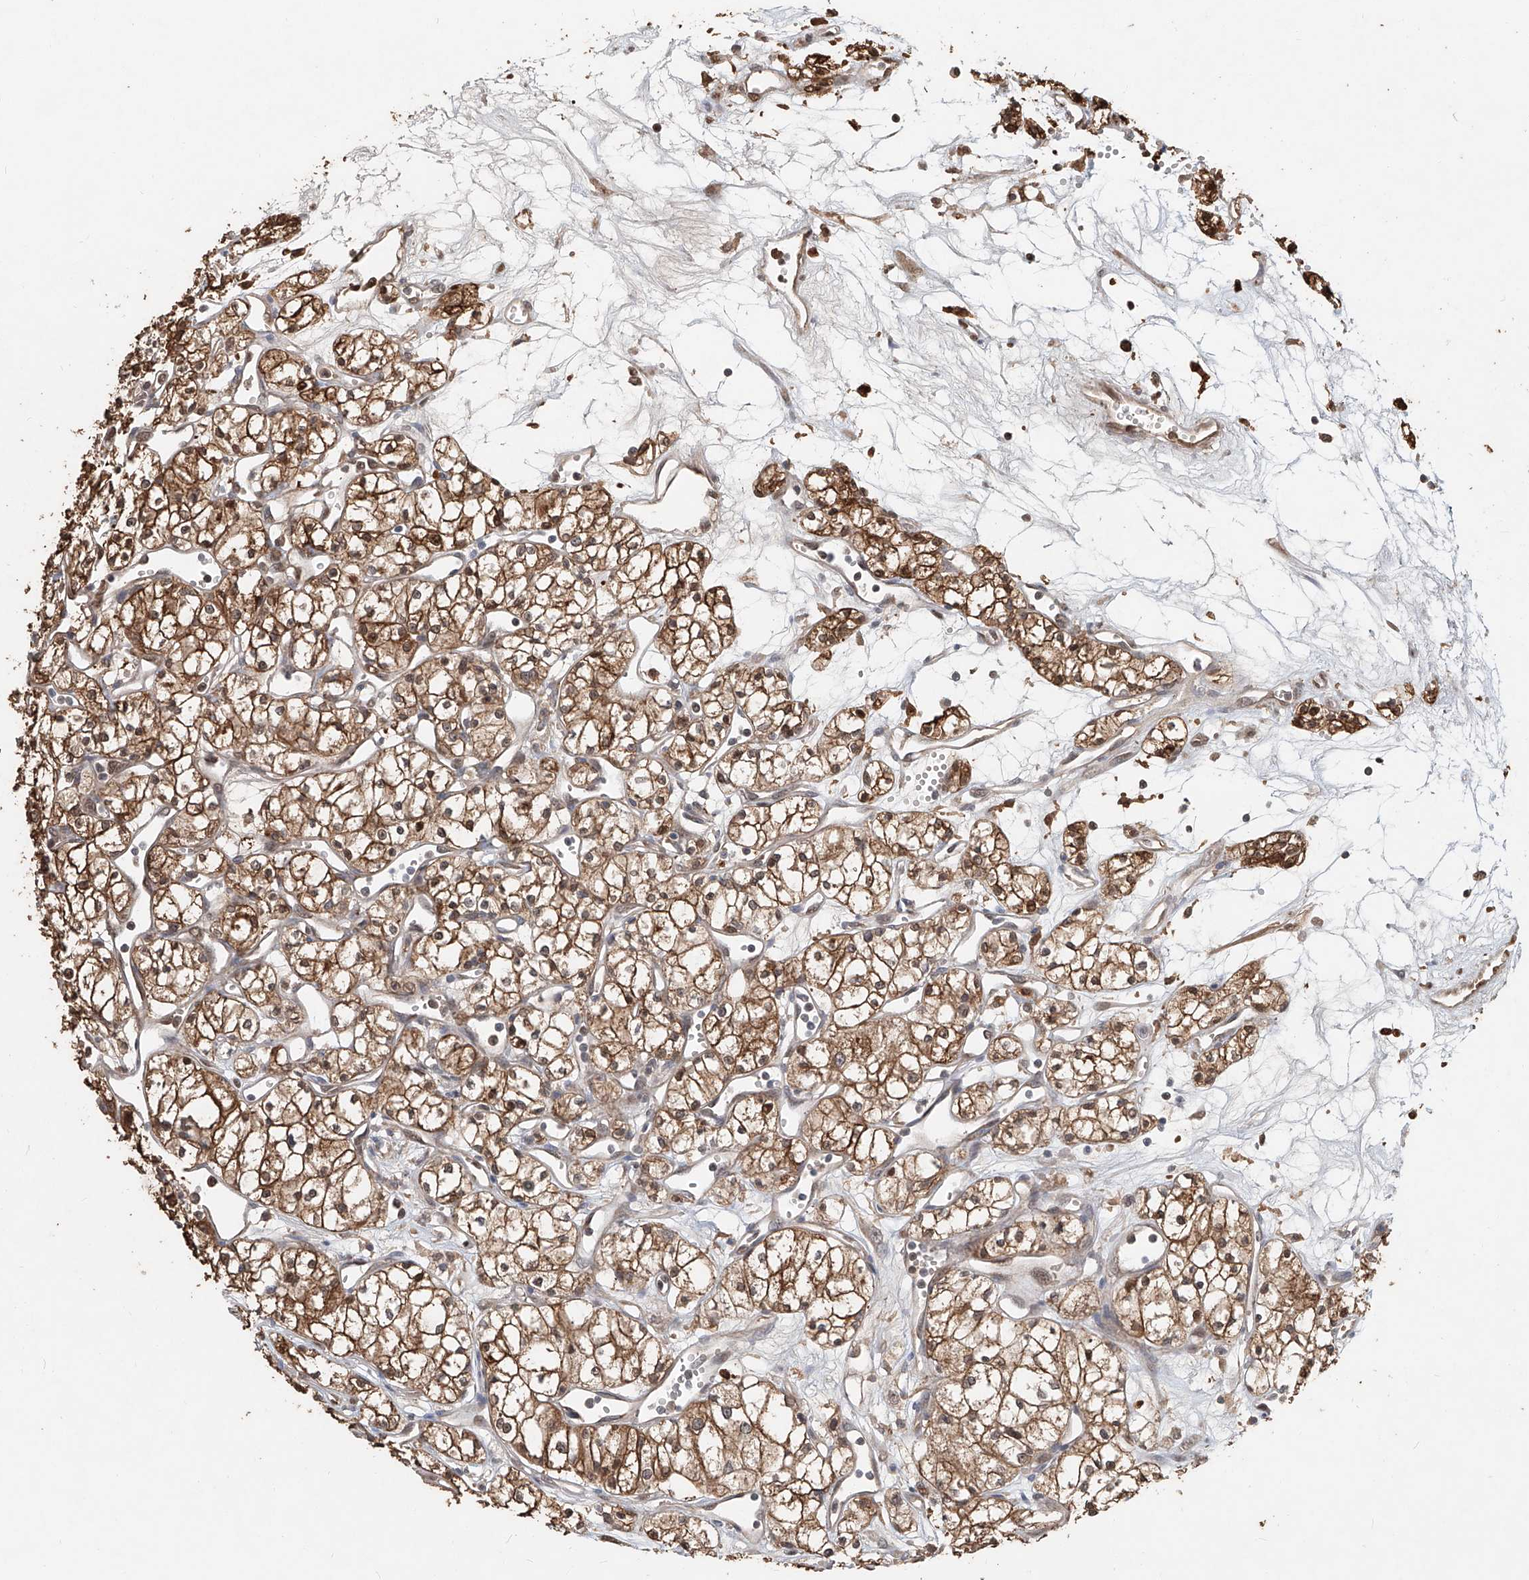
{"staining": {"intensity": "moderate", "quantity": ">75%", "location": "cytoplasmic/membranous,nuclear"}, "tissue": "renal cancer", "cell_type": "Tumor cells", "image_type": "cancer", "snomed": [{"axis": "morphology", "description": "Adenocarcinoma, NOS"}, {"axis": "topography", "description": "Kidney"}], "caption": "Renal cancer was stained to show a protein in brown. There is medium levels of moderate cytoplasmic/membranous and nuclear expression in about >75% of tumor cells. The protein is stained brown, and the nuclei are stained in blue (DAB (3,3'-diaminobenzidine) IHC with brightfield microscopy, high magnification).", "gene": "RMND1", "patient": {"sex": "male", "age": 59}}